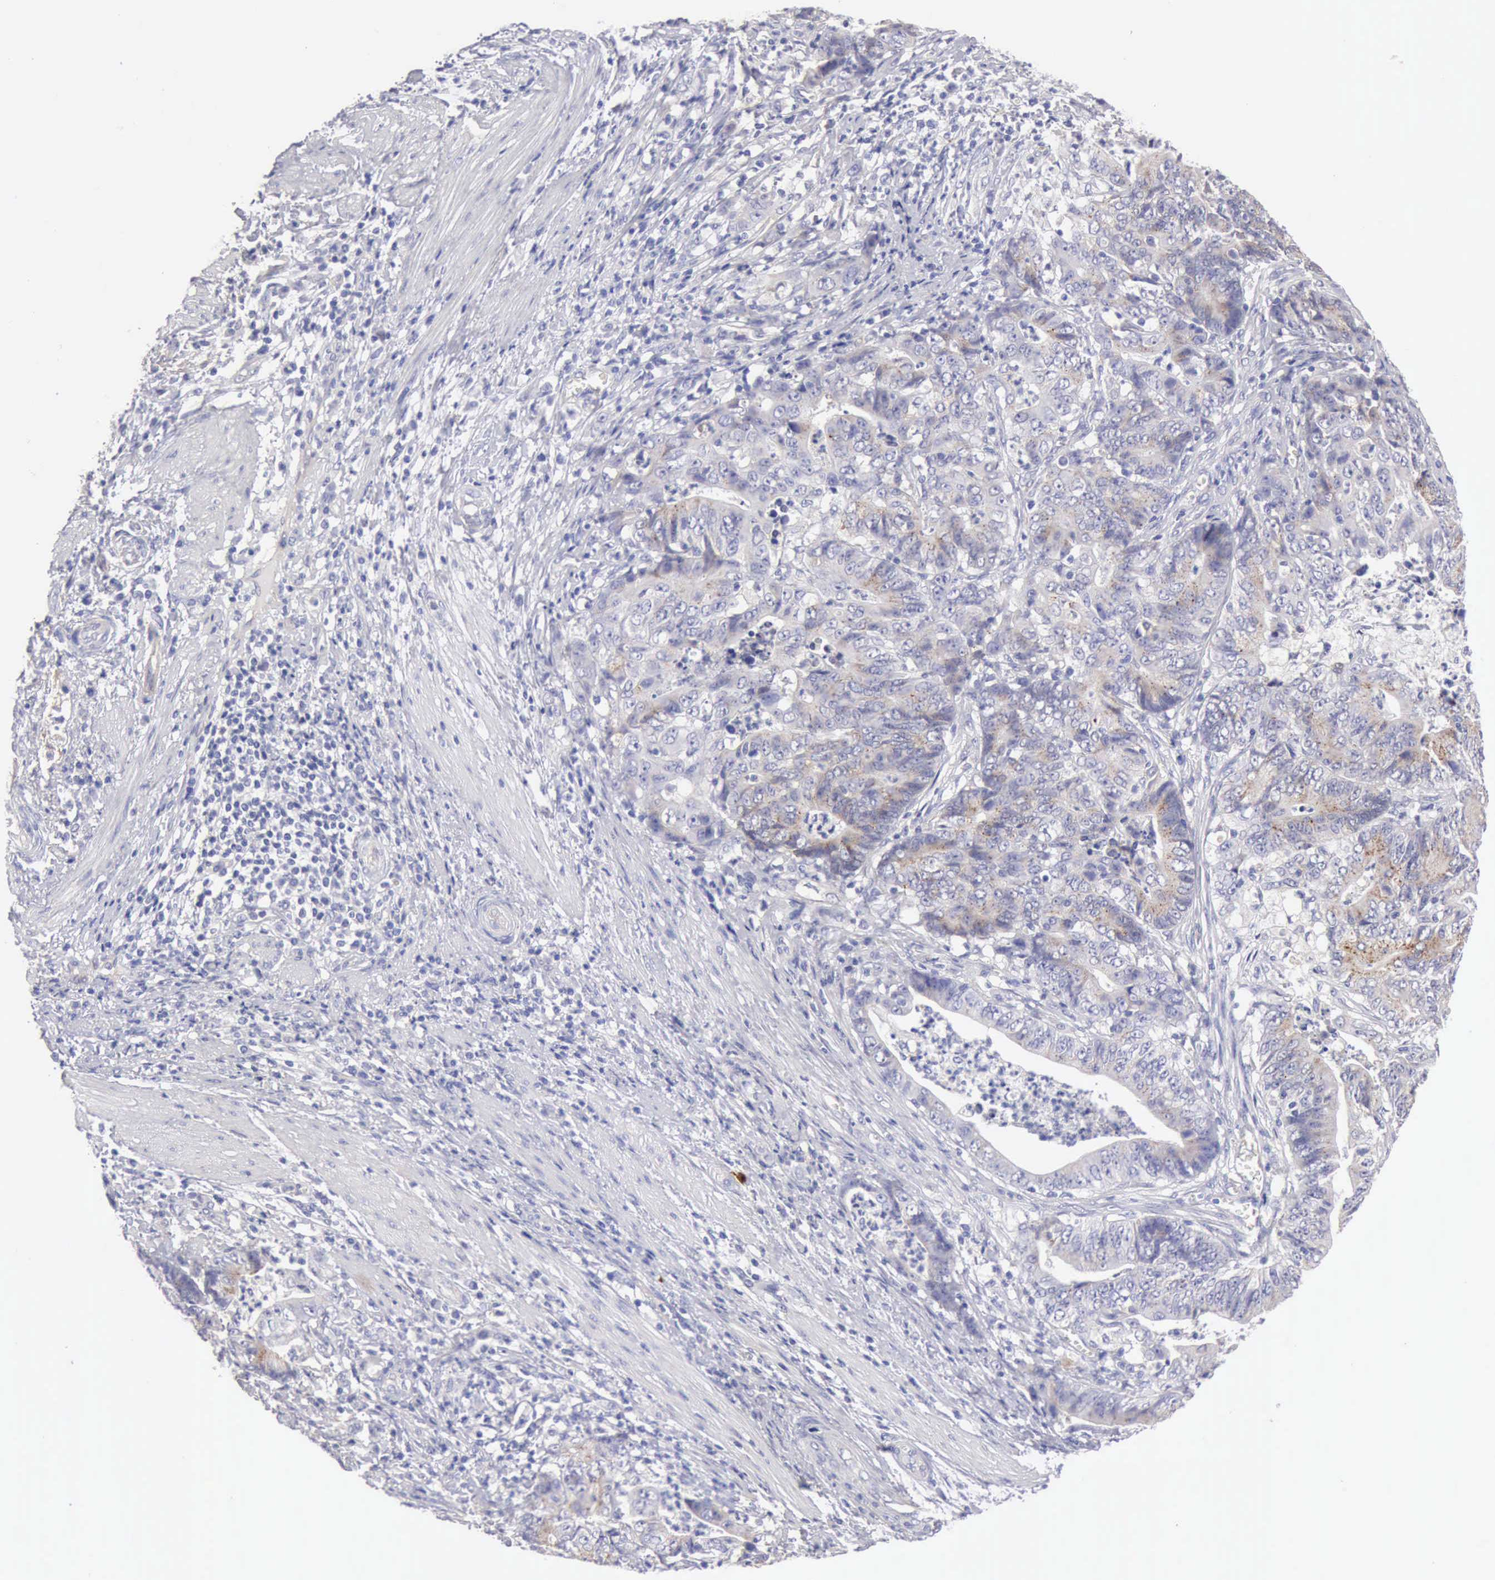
{"staining": {"intensity": "weak", "quantity": "<25%", "location": "cytoplasmic/membranous"}, "tissue": "stomach cancer", "cell_type": "Tumor cells", "image_type": "cancer", "snomed": [{"axis": "morphology", "description": "Adenocarcinoma, NOS"}, {"axis": "topography", "description": "Stomach, lower"}], "caption": "DAB immunohistochemical staining of adenocarcinoma (stomach) reveals no significant expression in tumor cells.", "gene": "APP", "patient": {"sex": "female", "age": 86}}